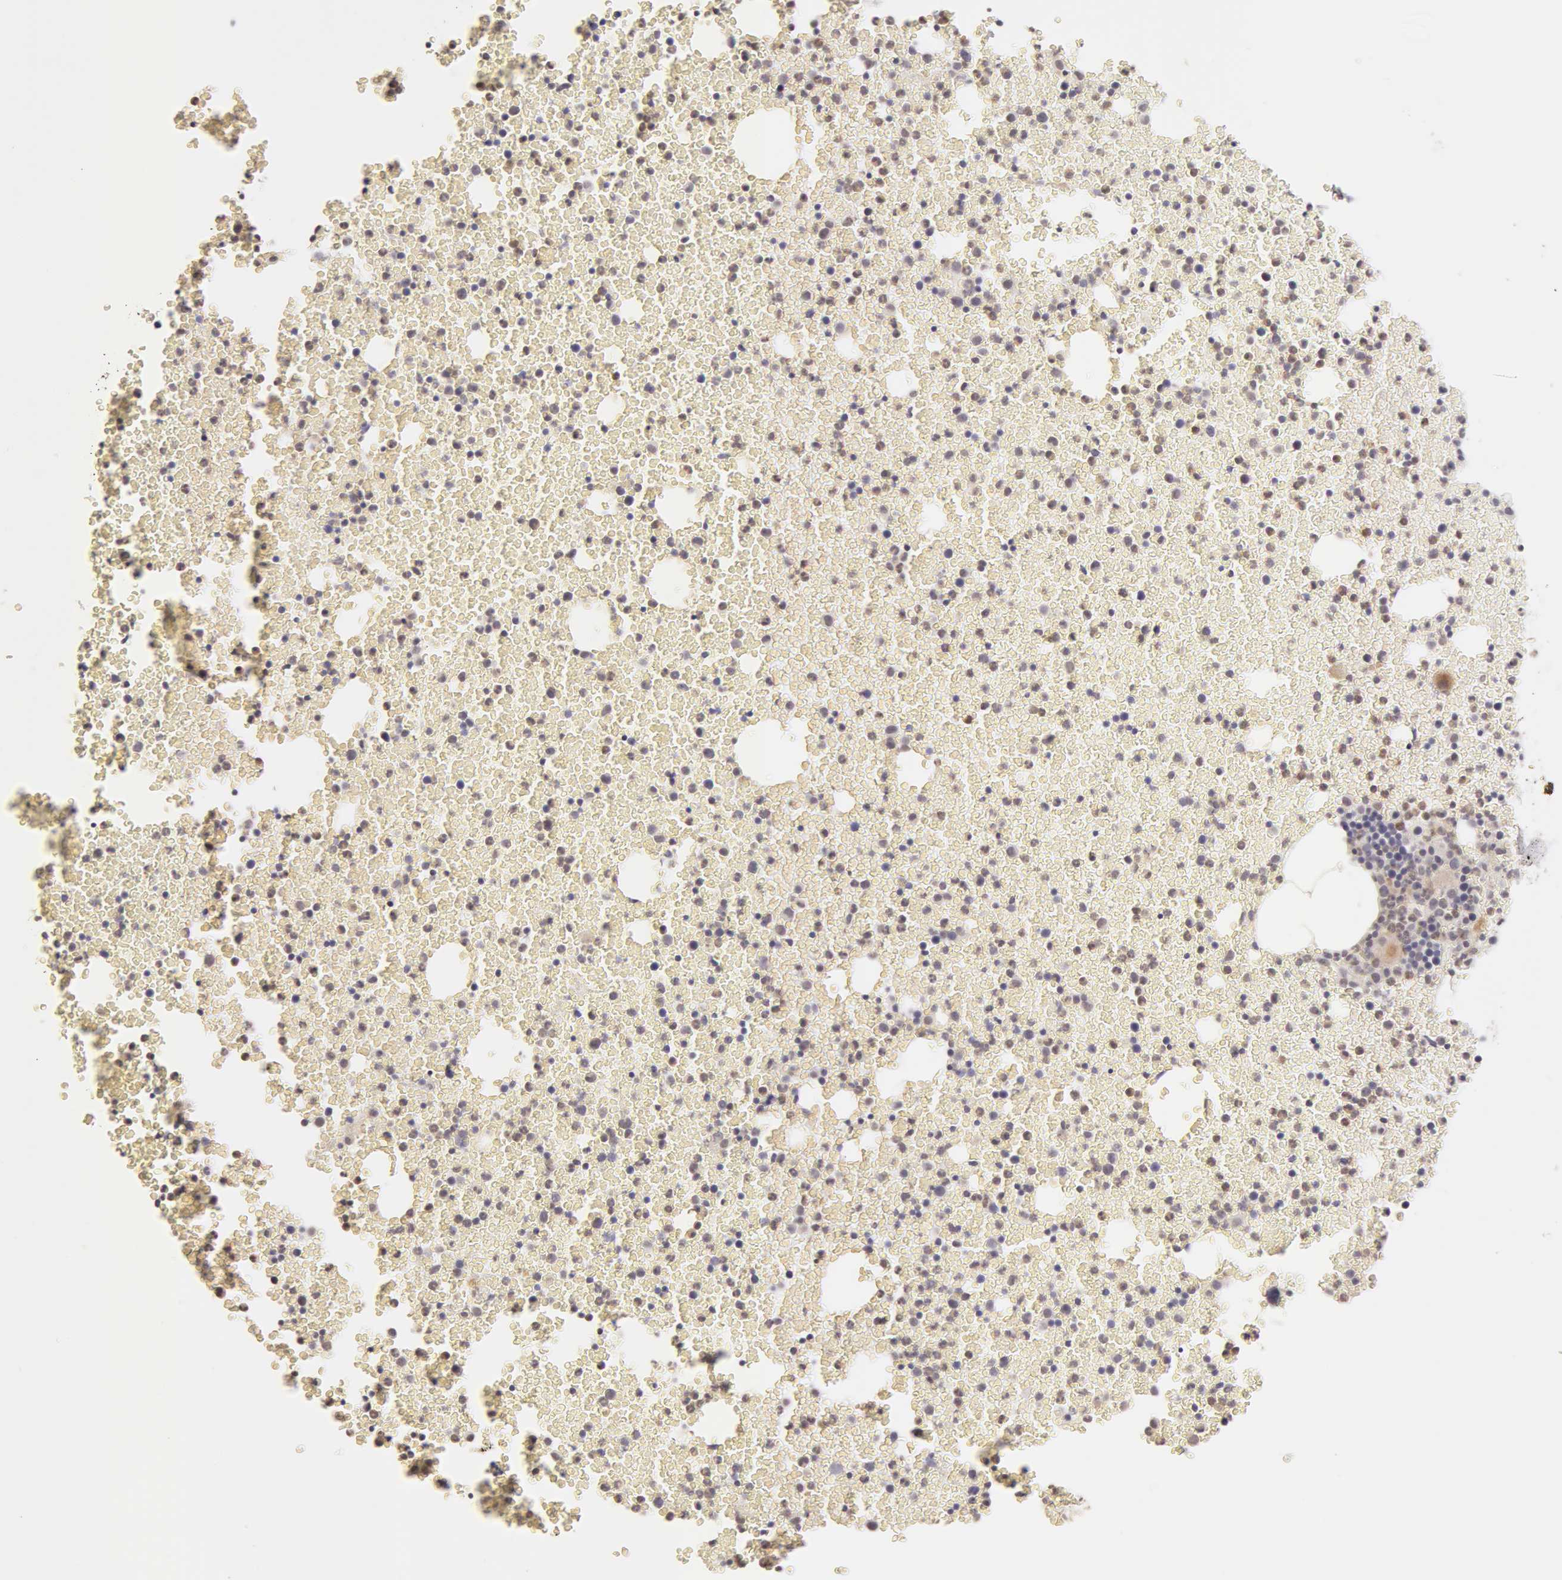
{"staining": {"intensity": "negative", "quantity": "none", "location": "none"}, "tissue": "bone marrow", "cell_type": "Hematopoietic cells", "image_type": "normal", "snomed": [{"axis": "morphology", "description": "Normal tissue, NOS"}, {"axis": "topography", "description": "Bone marrow"}], "caption": "Hematopoietic cells show no significant staining in benign bone marrow.", "gene": "ADAM10", "patient": {"sex": "female", "age": 41}}